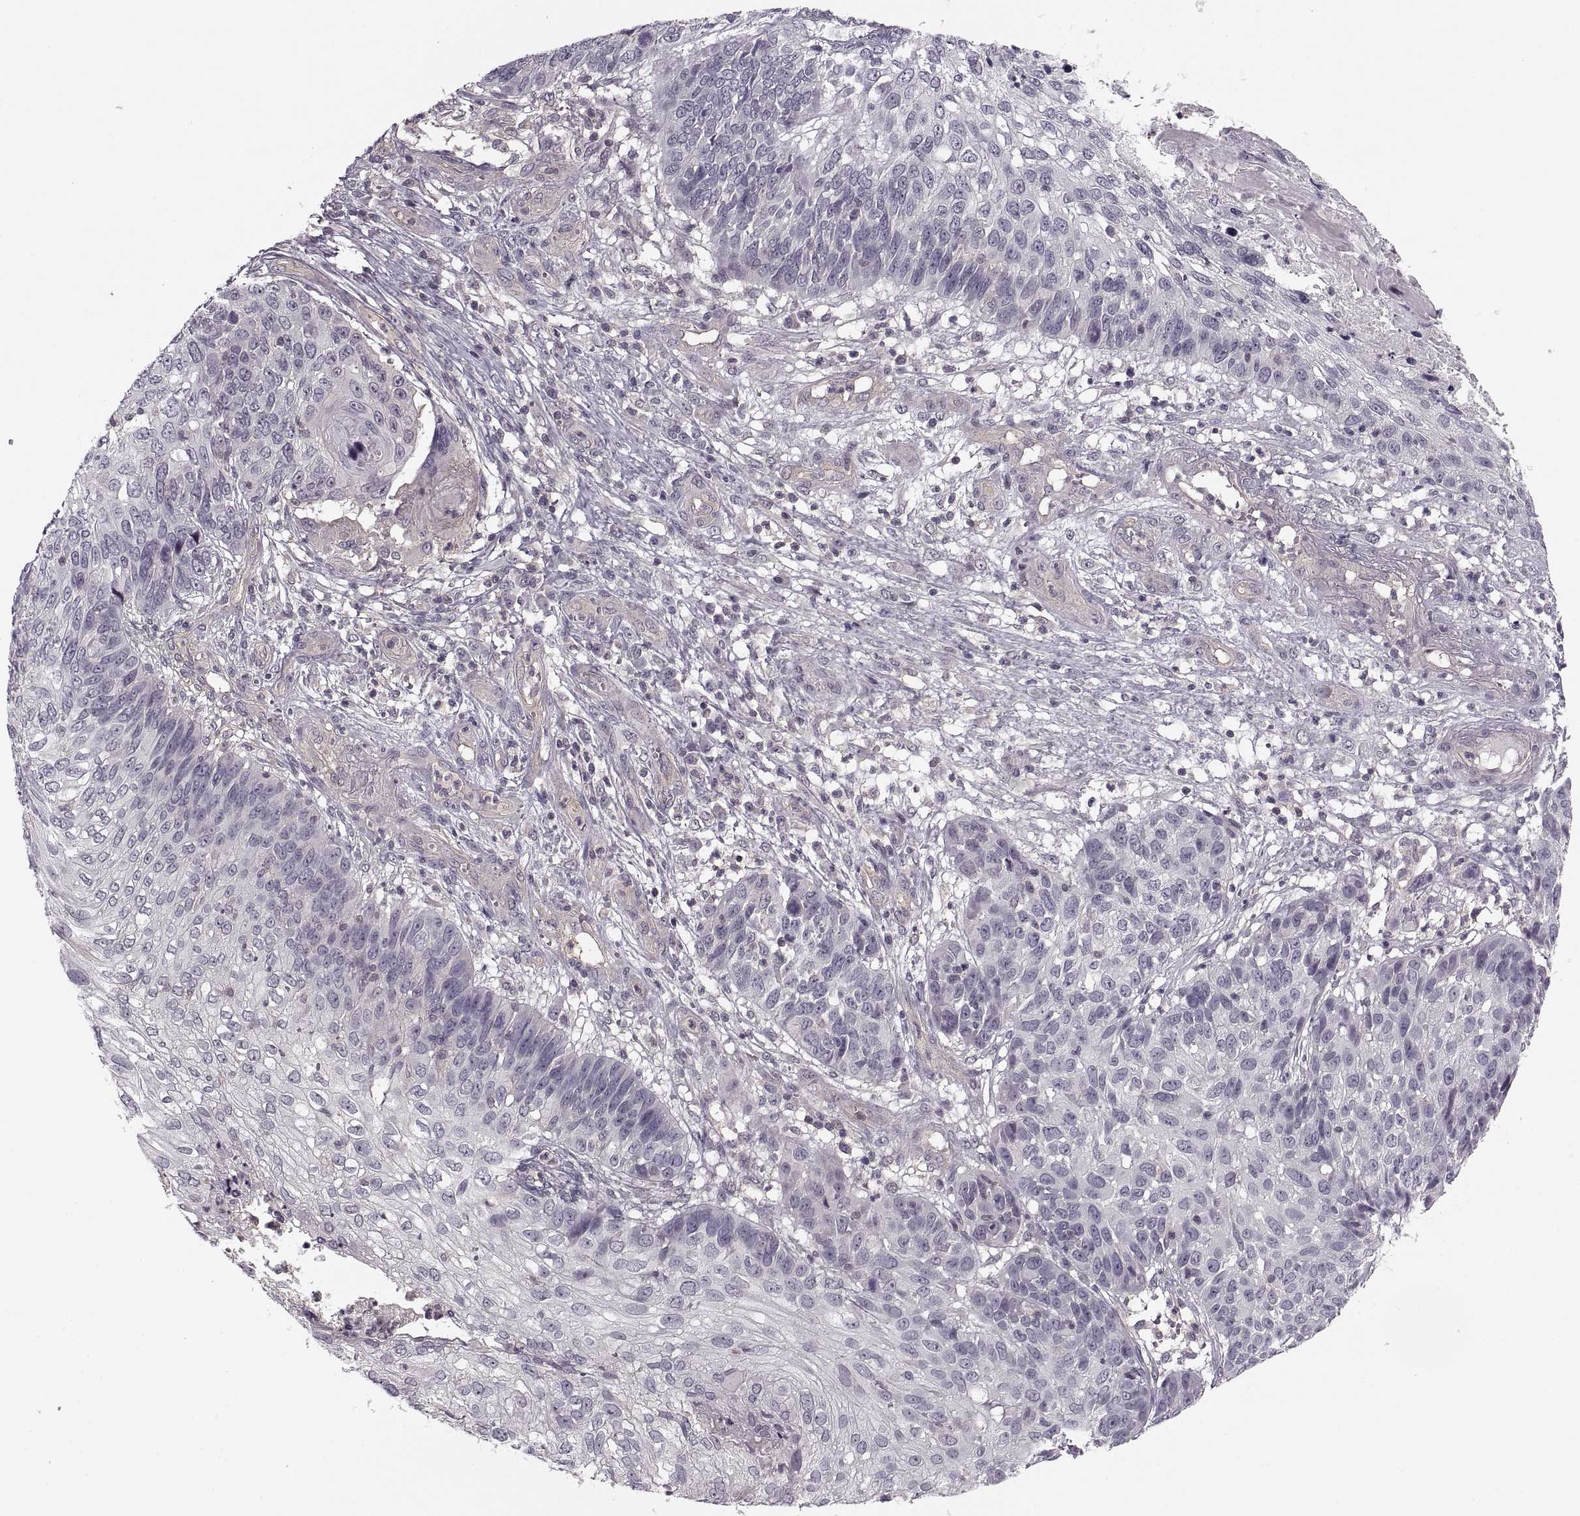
{"staining": {"intensity": "negative", "quantity": "none", "location": "none"}, "tissue": "skin cancer", "cell_type": "Tumor cells", "image_type": "cancer", "snomed": [{"axis": "morphology", "description": "Squamous cell carcinoma, NOS"}, {"axis": "topography", "description": "Skin"}], "caption": "This is an IHC micrograph of human skin cancer (squamous cell carcinoma). There is no staining in tumor cells.", "gene": "LUZP2", "patient": {"sex": "male", "age": 92}}